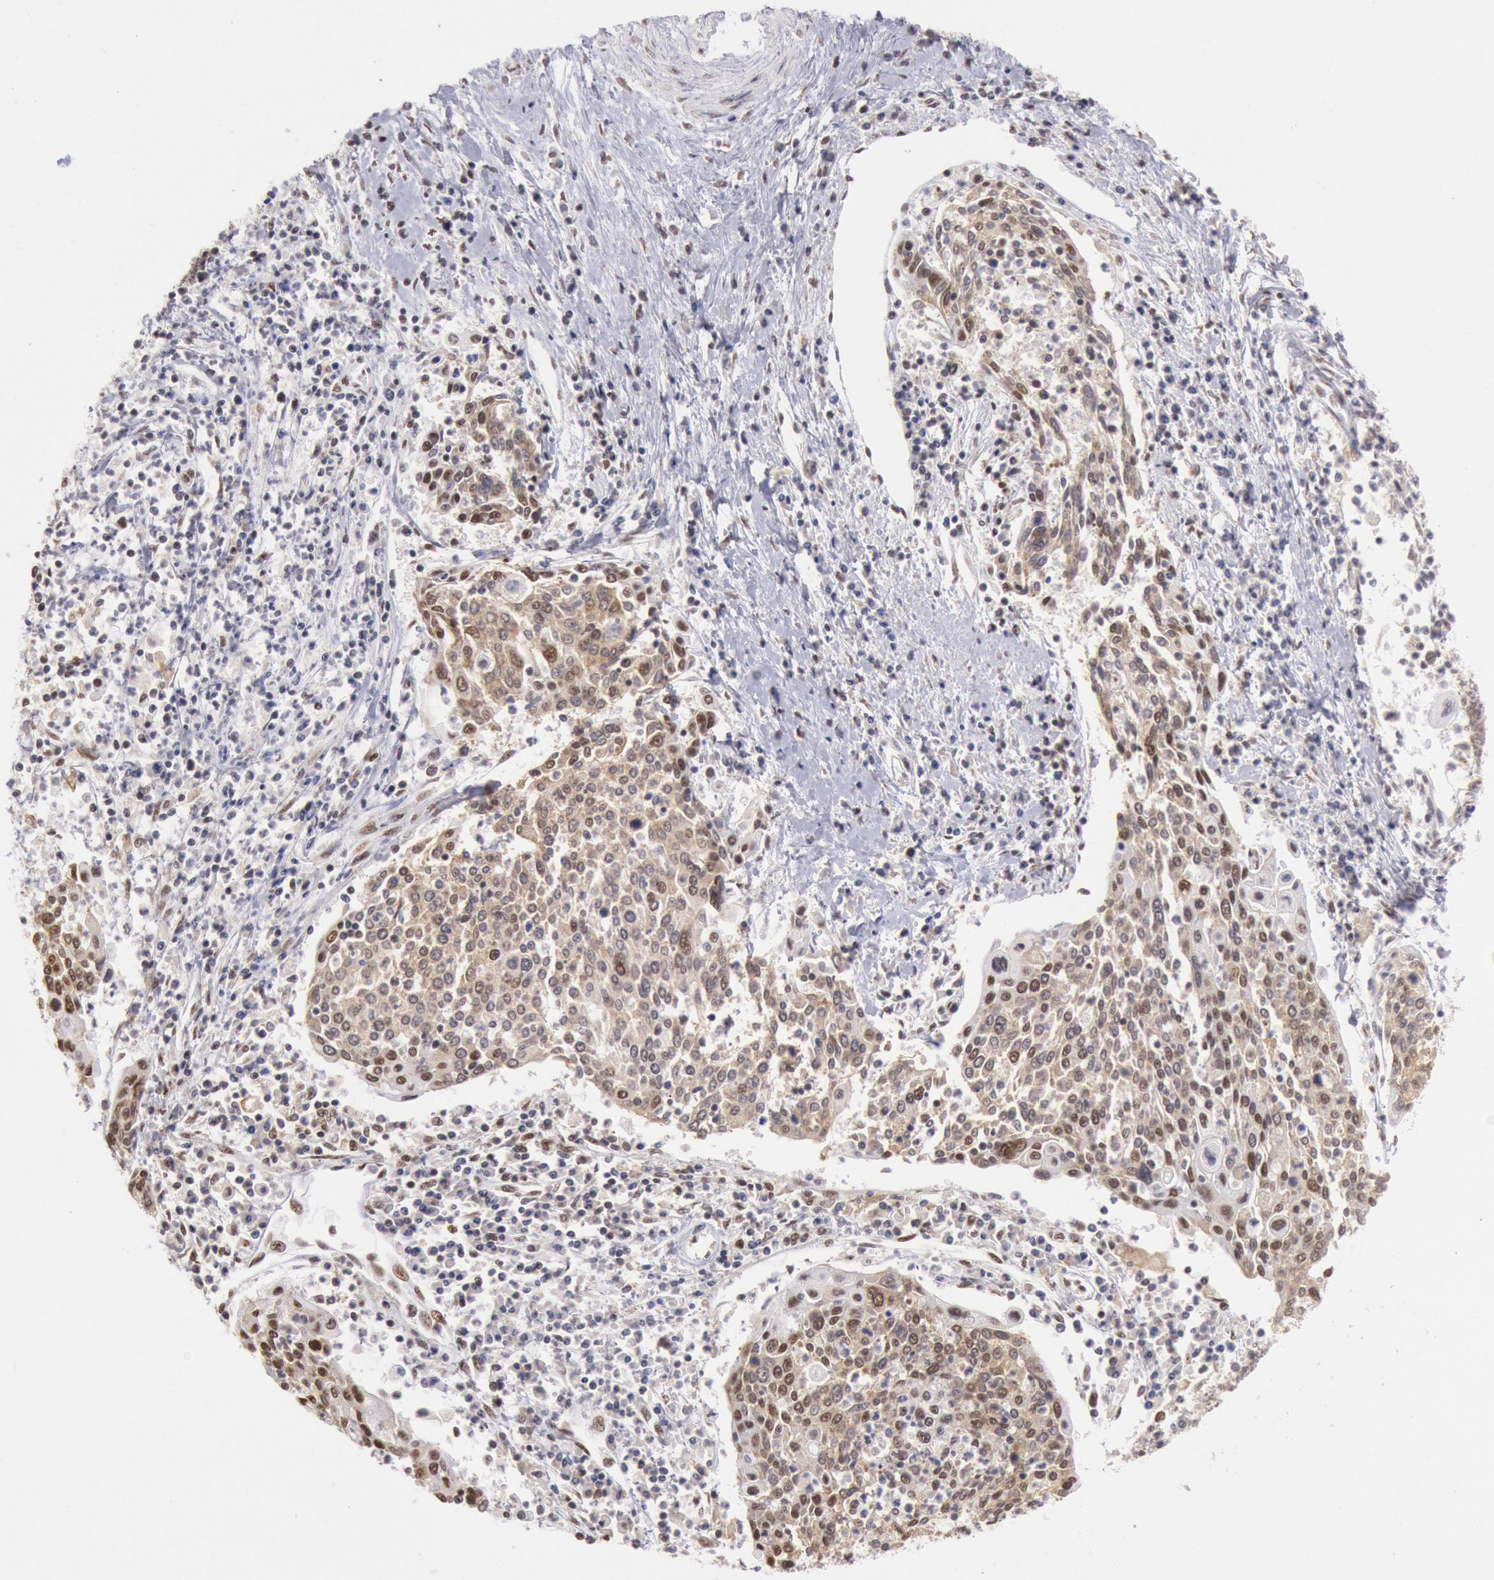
{"staining": {"intensity": "moderate", "quantity": ">75%", "location": "nuclear"}, "tissue": "cervical cancer", "cell_type": "Tumor cells", "image_type": "cancer", "snomed": [{"axis": "morphology", "description": "Squamous cell carcinoma, NOS"}, {"axis": "topography", "description": "Cervix"}], "caption": "Immunohistochemical staining of human cervical cancer (squamous cell carcinoma) displays moderate nuclear protein positivity in about >75% of tumor cells. Using DAB (brown) and hematoxylin (blue) stains, captured at high magnification using brightfield microscopy.", "gene": "SNRPD3", "patient": {"sex": "female", "age": 40}}